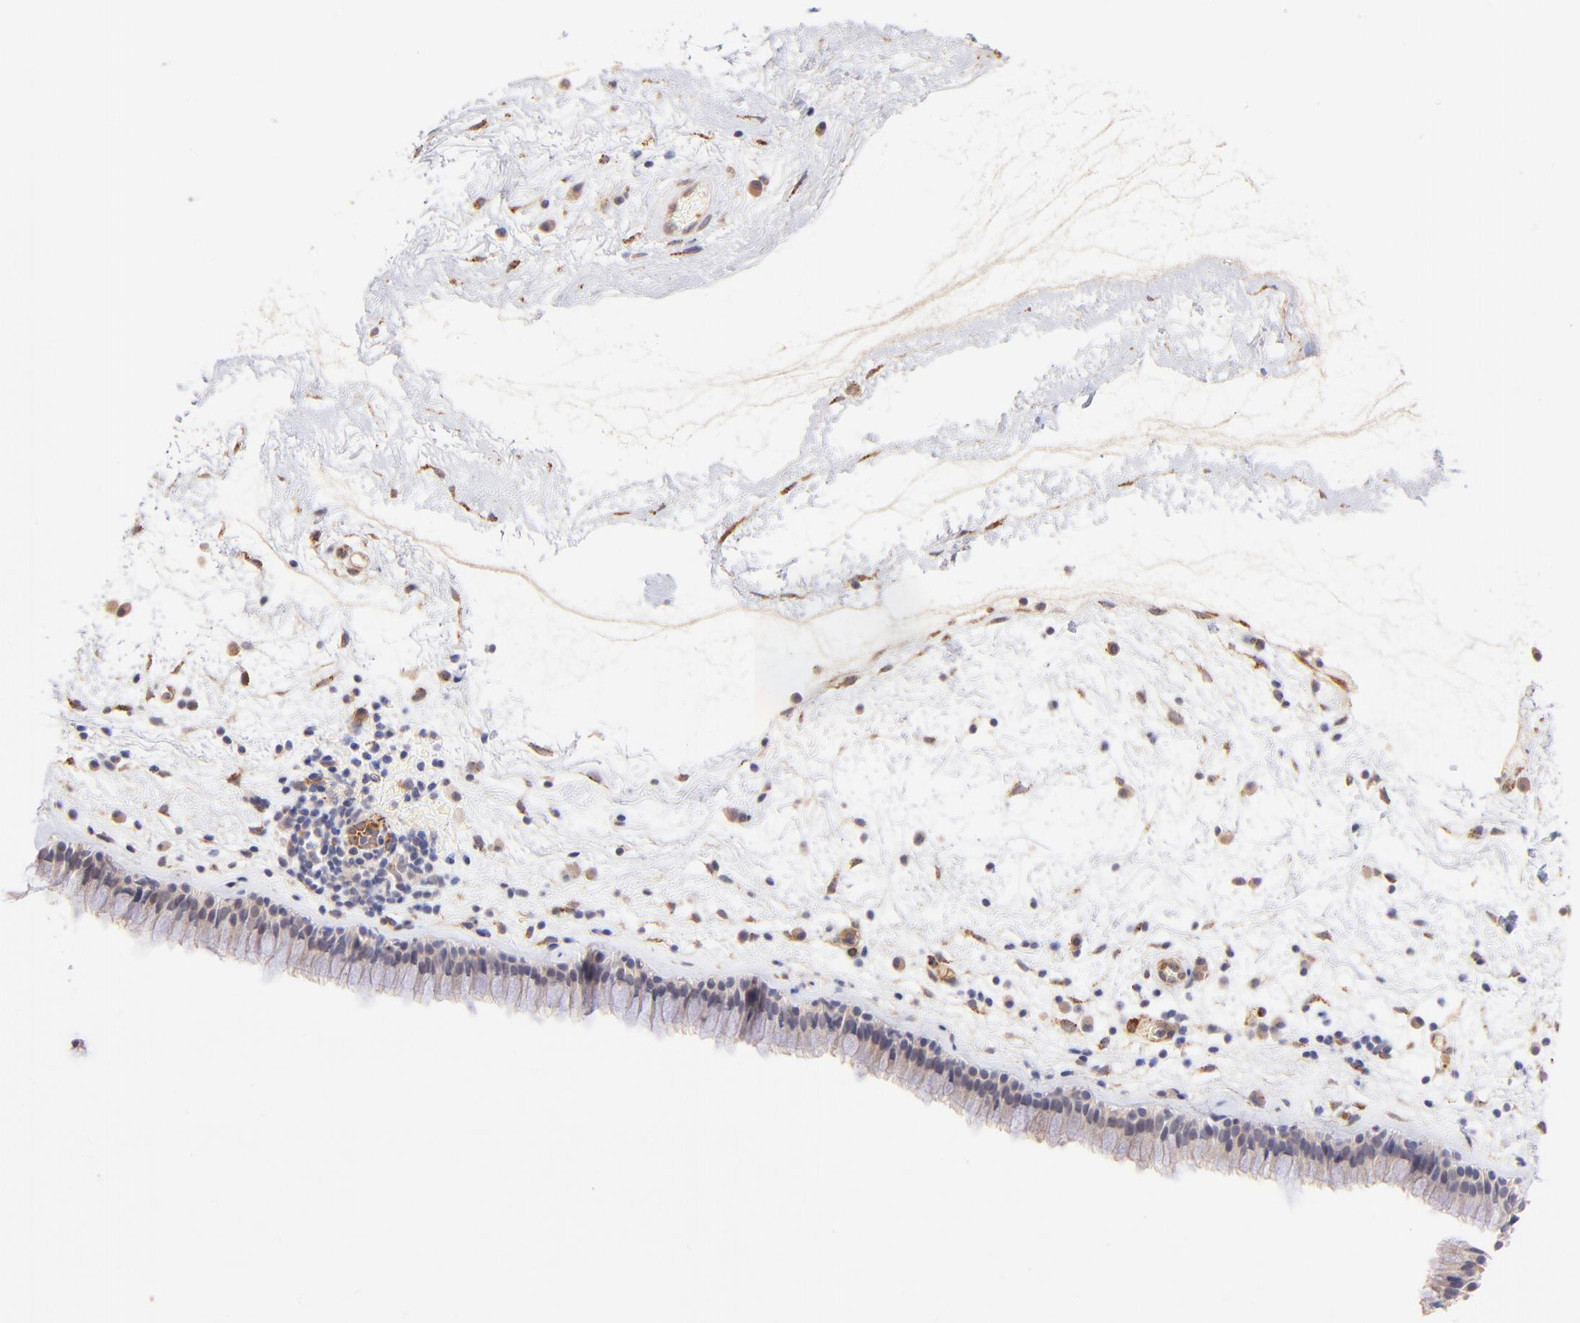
{"staining": {"intensity": "weak", "quantity": ">75%", "location": "cytoplasmic/membranous"}, "tissue": "nasopharynx", "cell_type": "Respiratory epithelial cells", "image_type": "normal", "snomed": [{"axis": "morphology", "description": "Normal tissue, NOS"}, {"axis": "morphology", "description": "Inflammation, NOS"}, {"axis": "topography", "description": "Nasopharynx"}], "caption": "Immunohistochemistry (IHC) micrograph of unremarkable nasopharynx: nasopharynx stained using immunohistochemistry (IHC) demonstrates low levels of weak protein expression localized specifically in the cytoplasmic/membranous of respiratory epithelial cells, appearing as a cytoplasmic/membranous brown color.", "gene": "SPARC", "patient": {"sex": "male", "age": 48}}